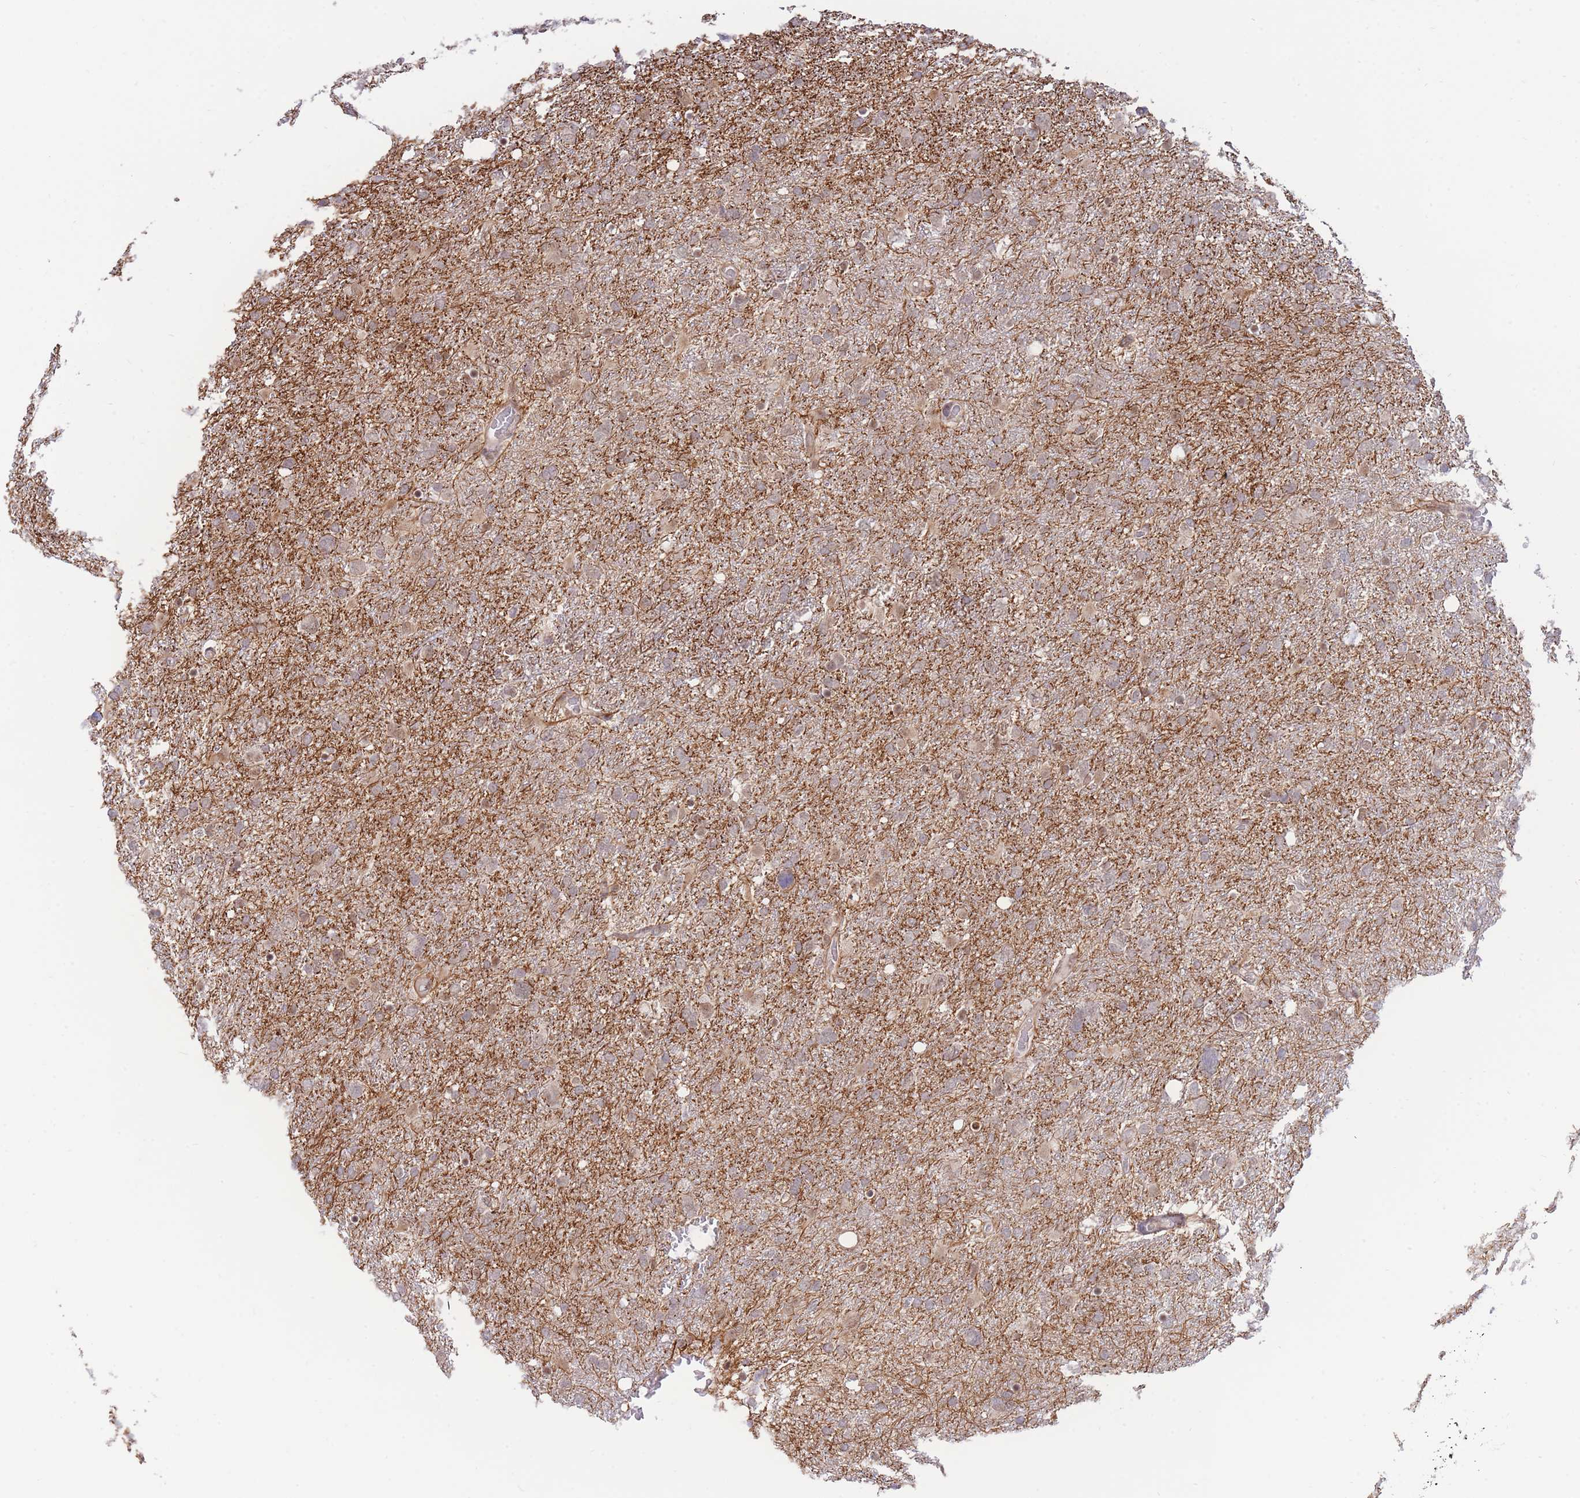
{"staining": {"intensity": "weak", "quantity": "<25%", "location": "cytoplasmic/membranous,nuclear"}, "tissue": "glioma", "cell_type": "Tumor cells", "image_type": "cancer", "snomed": [{"axis": "morphology", "description": "Glioma, malignant, High grade"}, {"axis": "topography", "description": "Brain"}], "caption": "This is an immunohistochemistry micrograph of glioma. There is no staining in tumor cells.", "gene": "BOD1L1", "patient": {"sex": "male", "age": 61}}